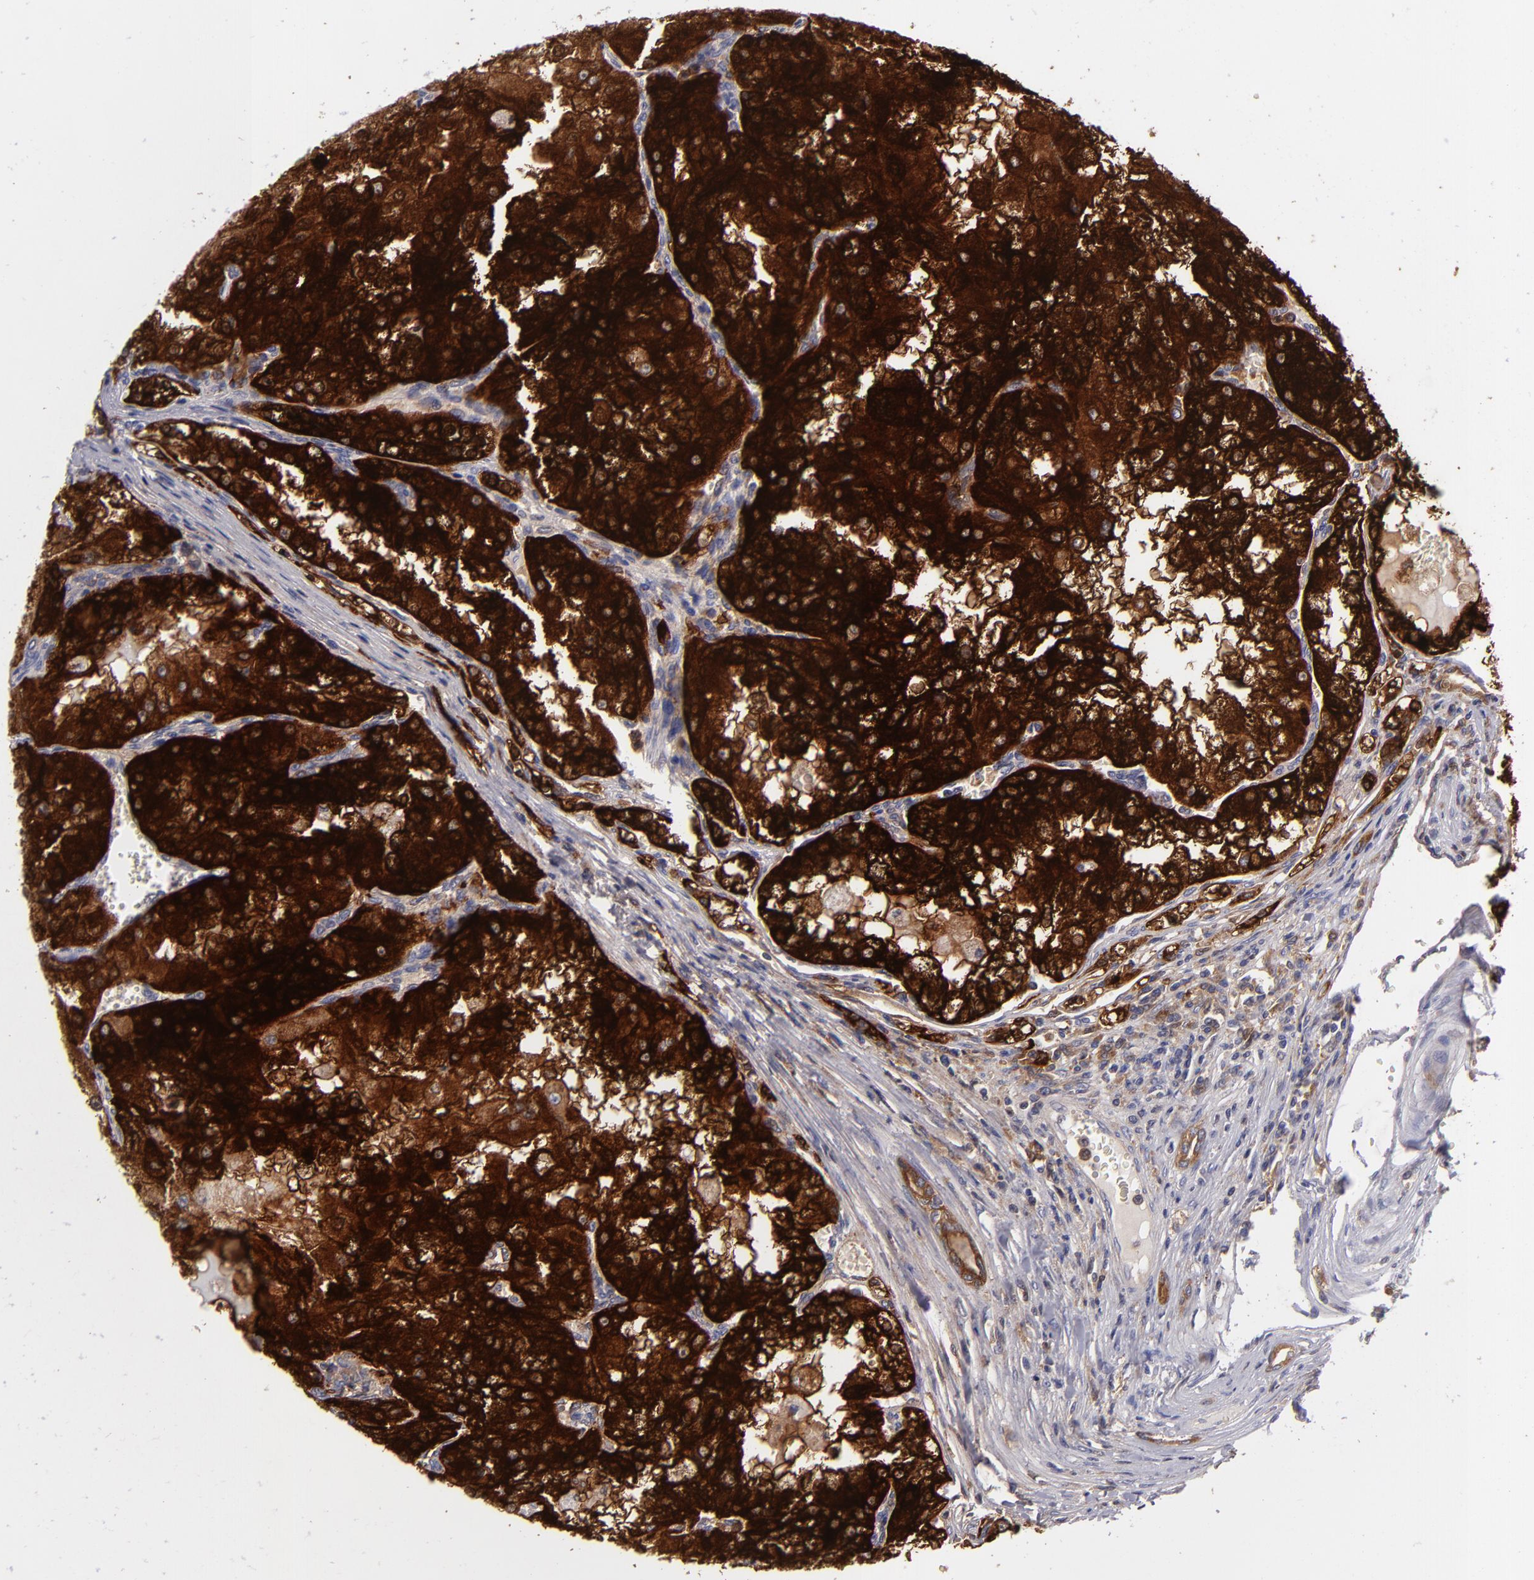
{"staining": {"intensity": "strong", "quantity": ">75%", "location": "cytoplasmic/membranous"}, "tissue": "renal cancer", "cell_type": "Tumor cells", "image_type": "cancer", "snomed": [{"axis": "morphology", "description": "Adenocarcinoma, NOS"}, {"axis": "topography", "description": "Kidney"}], "caption": "Adenocarcinoma (renal) stained with immunohistochemistry (IHC) demonstrates strong cytoplasmic/membranous expression in about >75% of tumor cells. The staining was performed using DAB to visualize the protein expression in brown, while the nuclei were stained in blue with hematoxylin (Magnification: 20x).", "gene": "MMP10", "patient": {"sex": "female", "age": 74}}